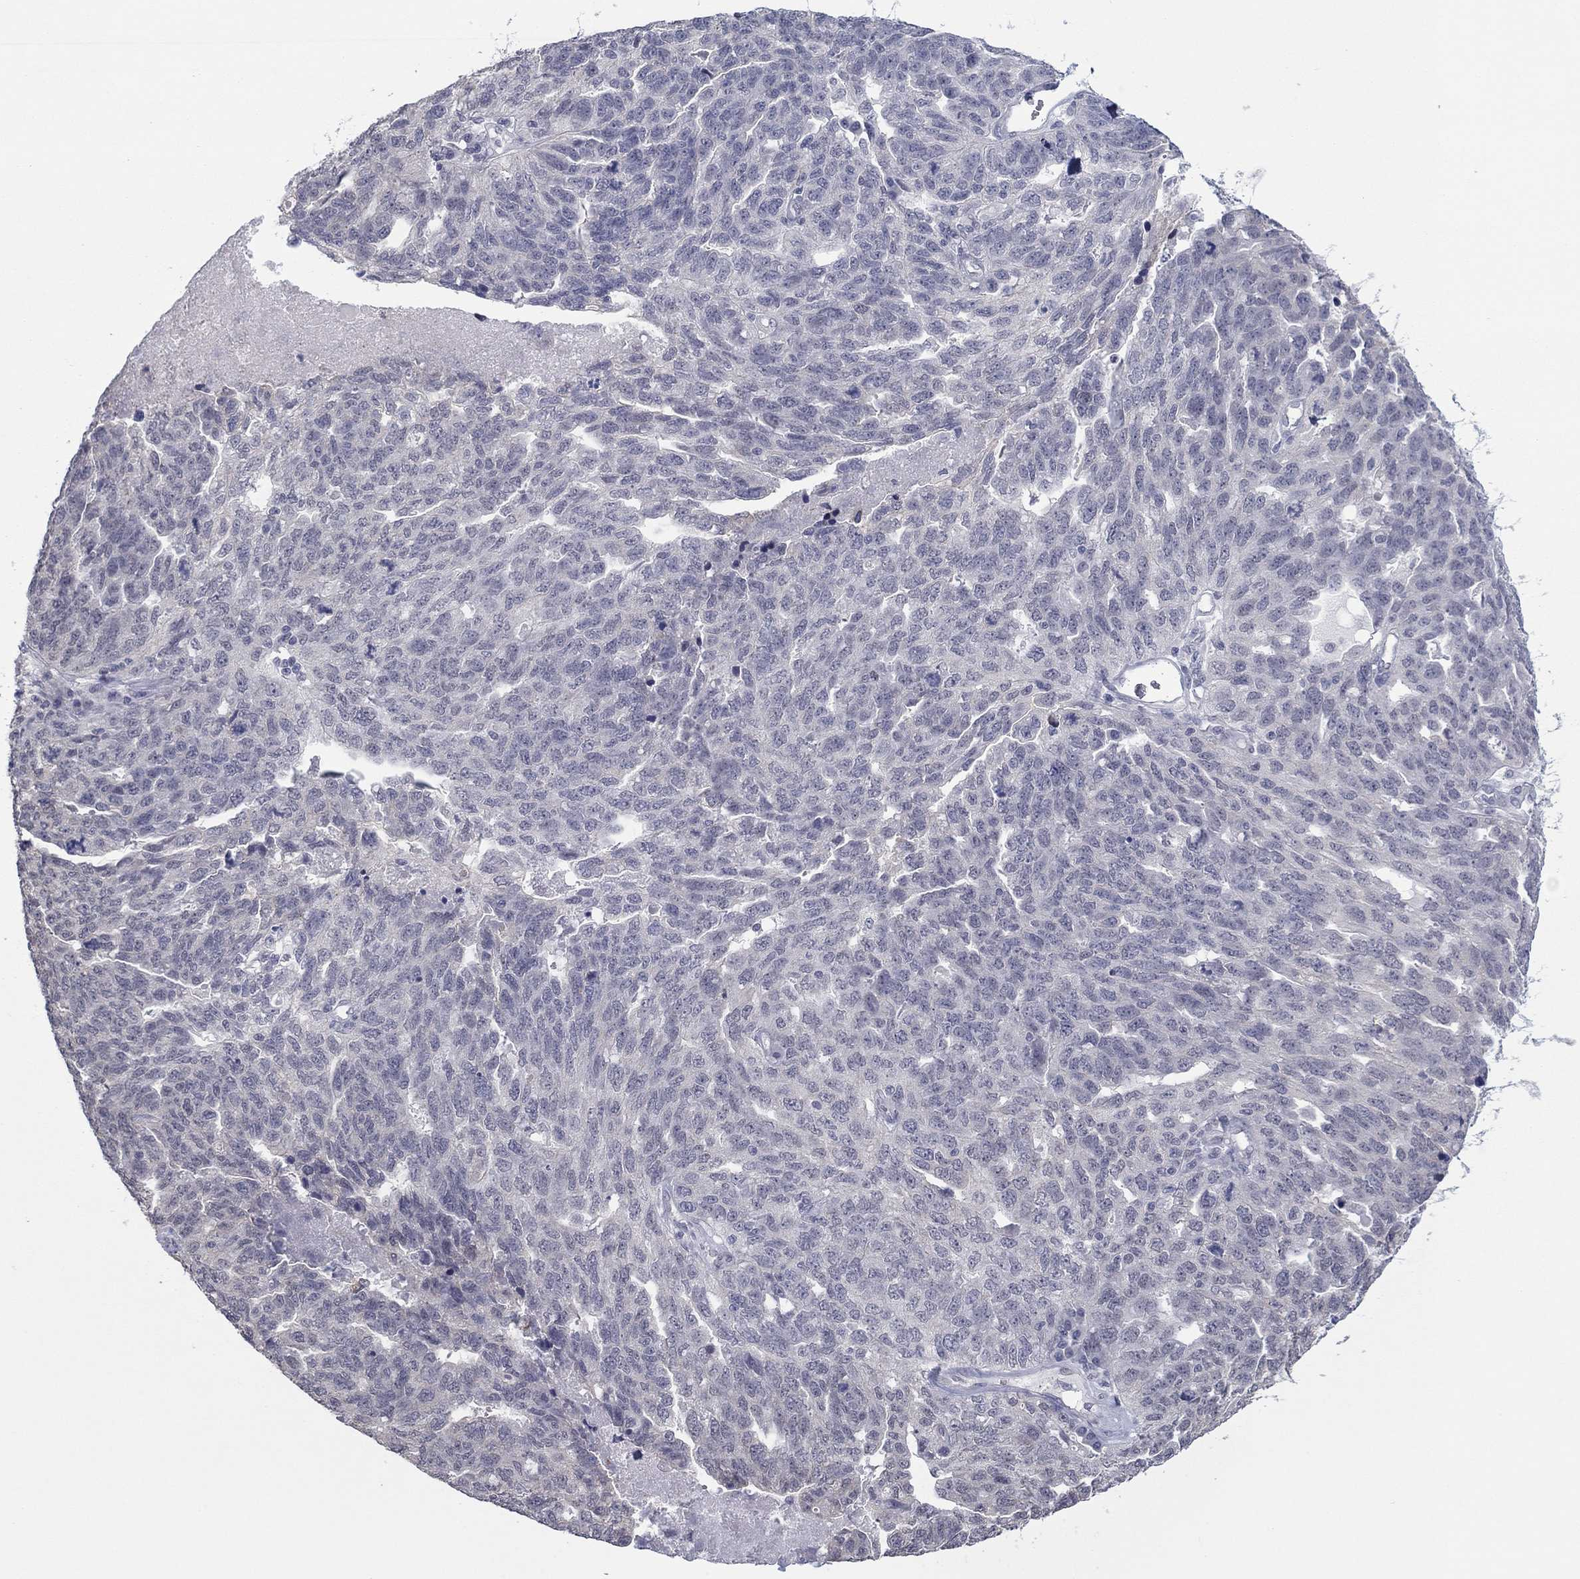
{"staining": {"intensity": "negative", "quantity": "none", "location": "none"}, "tissue": "ovarian cancer", "cell_type": "Tumor cells", "image_type": "cancer", "snomed": [{"axis": "morphology", "description": "Cystadenocarcinoma, serous, NOS"}, {"axis": "topography", "description": "Ovary"}], "caption": "High magnification brightfield microscopy of serous cystadenocarcinoma (ovarian) stained with DAB (3,3'-diaminobenzidine) (brown) and counterstained with hematoxylin (blue): tumor cells show no significant expression. (Brightfield microscopy of DAB (3,3'-diaminobenzidine) immunohistochemistry at high magnification).", "gene": "SLC22A2", "patient": {"sex": "female", "age": 71}}